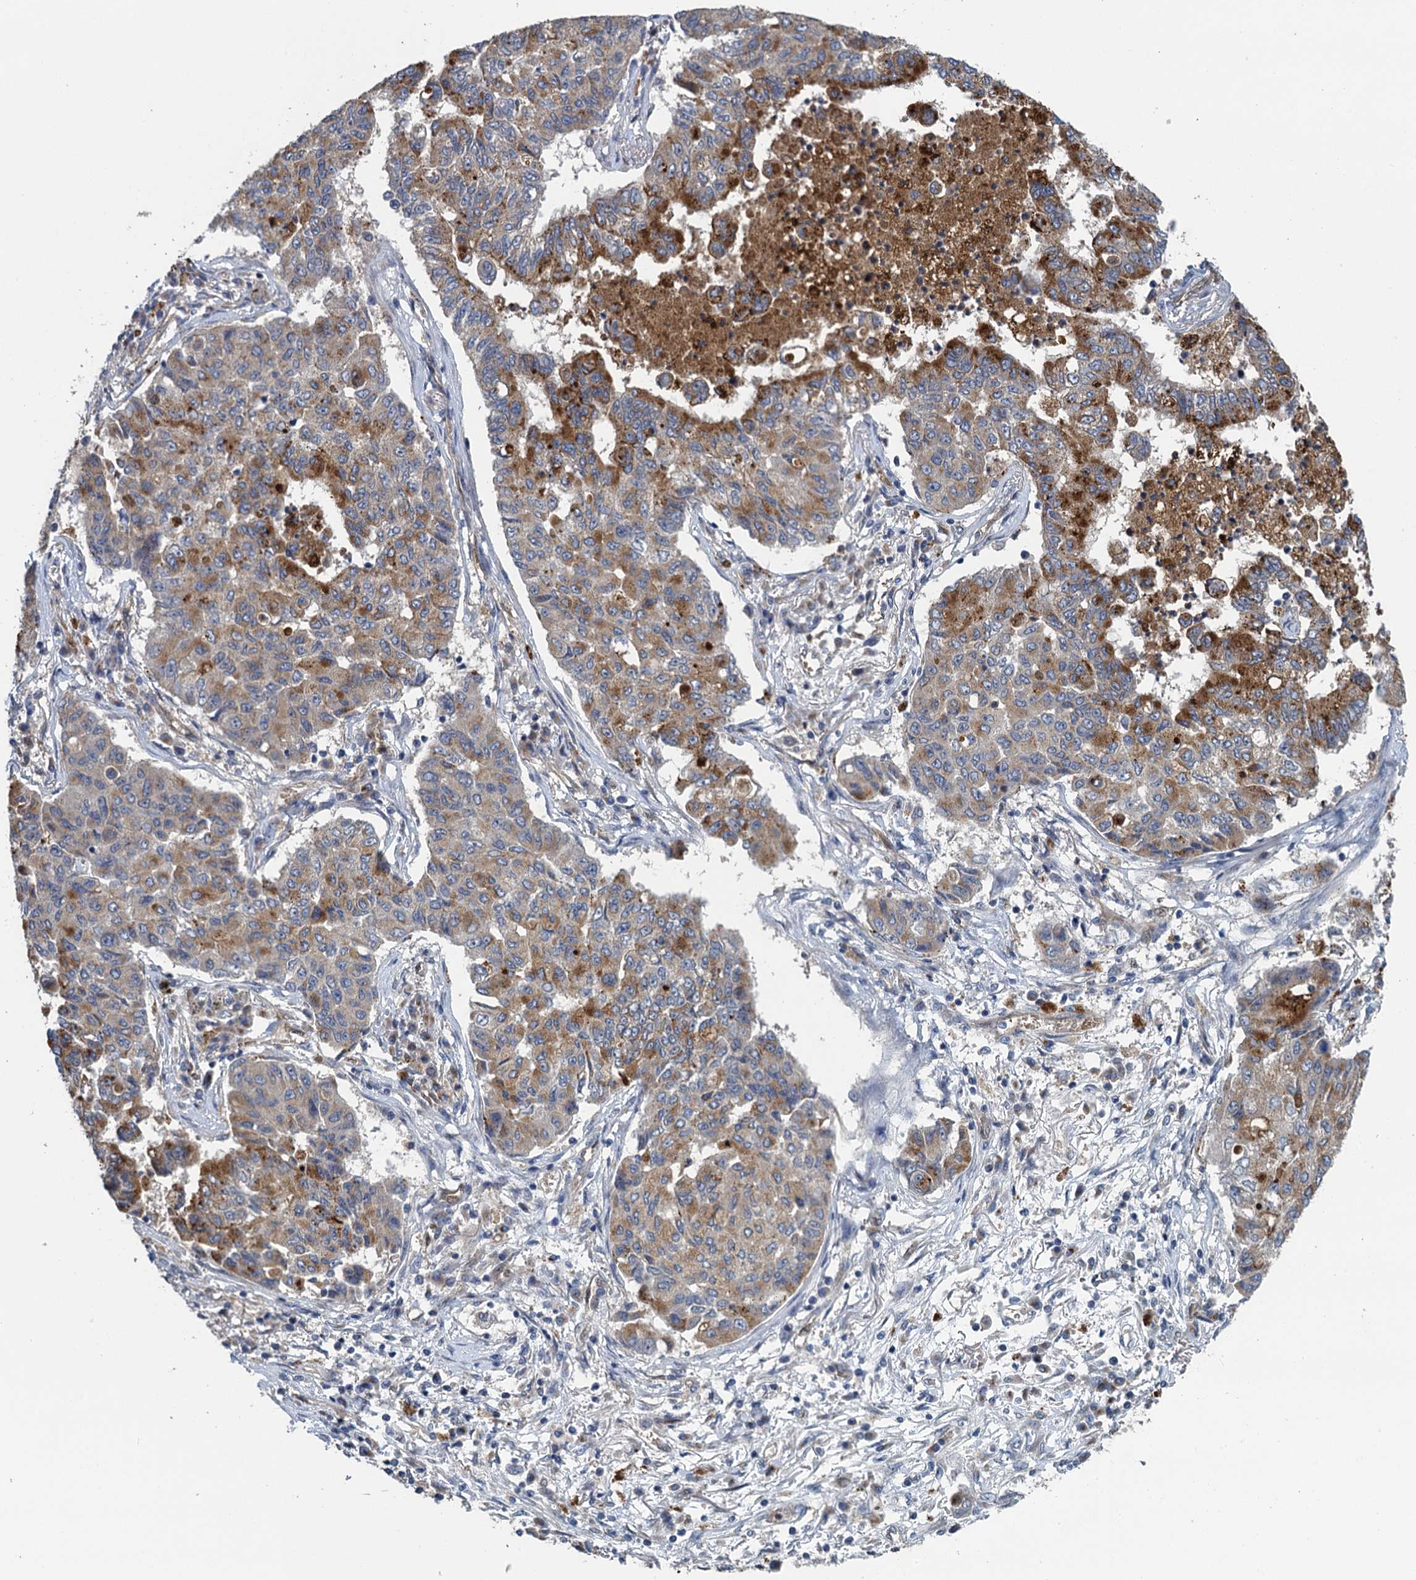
{"staining": {"intensity": "moderate", "quantity": "25%-75%", "location": "cytoplasmic/membranous"}, "tissue": "lung cancer", "cell_type": "Tumor cells", "image_type": "cancer", "snomed": [{"axis": "morphology", "description": "Squamous cell carcinoma, NOS"}, {"axis": "topography", "description": "Lung"}], "caption": "Approximately 25%-75% of tumor cells in lung cancer (squamous cell carcinoma) exhibit moderate cytoplasmic/membranous protein positivity as visualized by brown immunohistochemical staining.", "gene": "KBTBD8", "patient": {"sex": "male", "age": 74}}